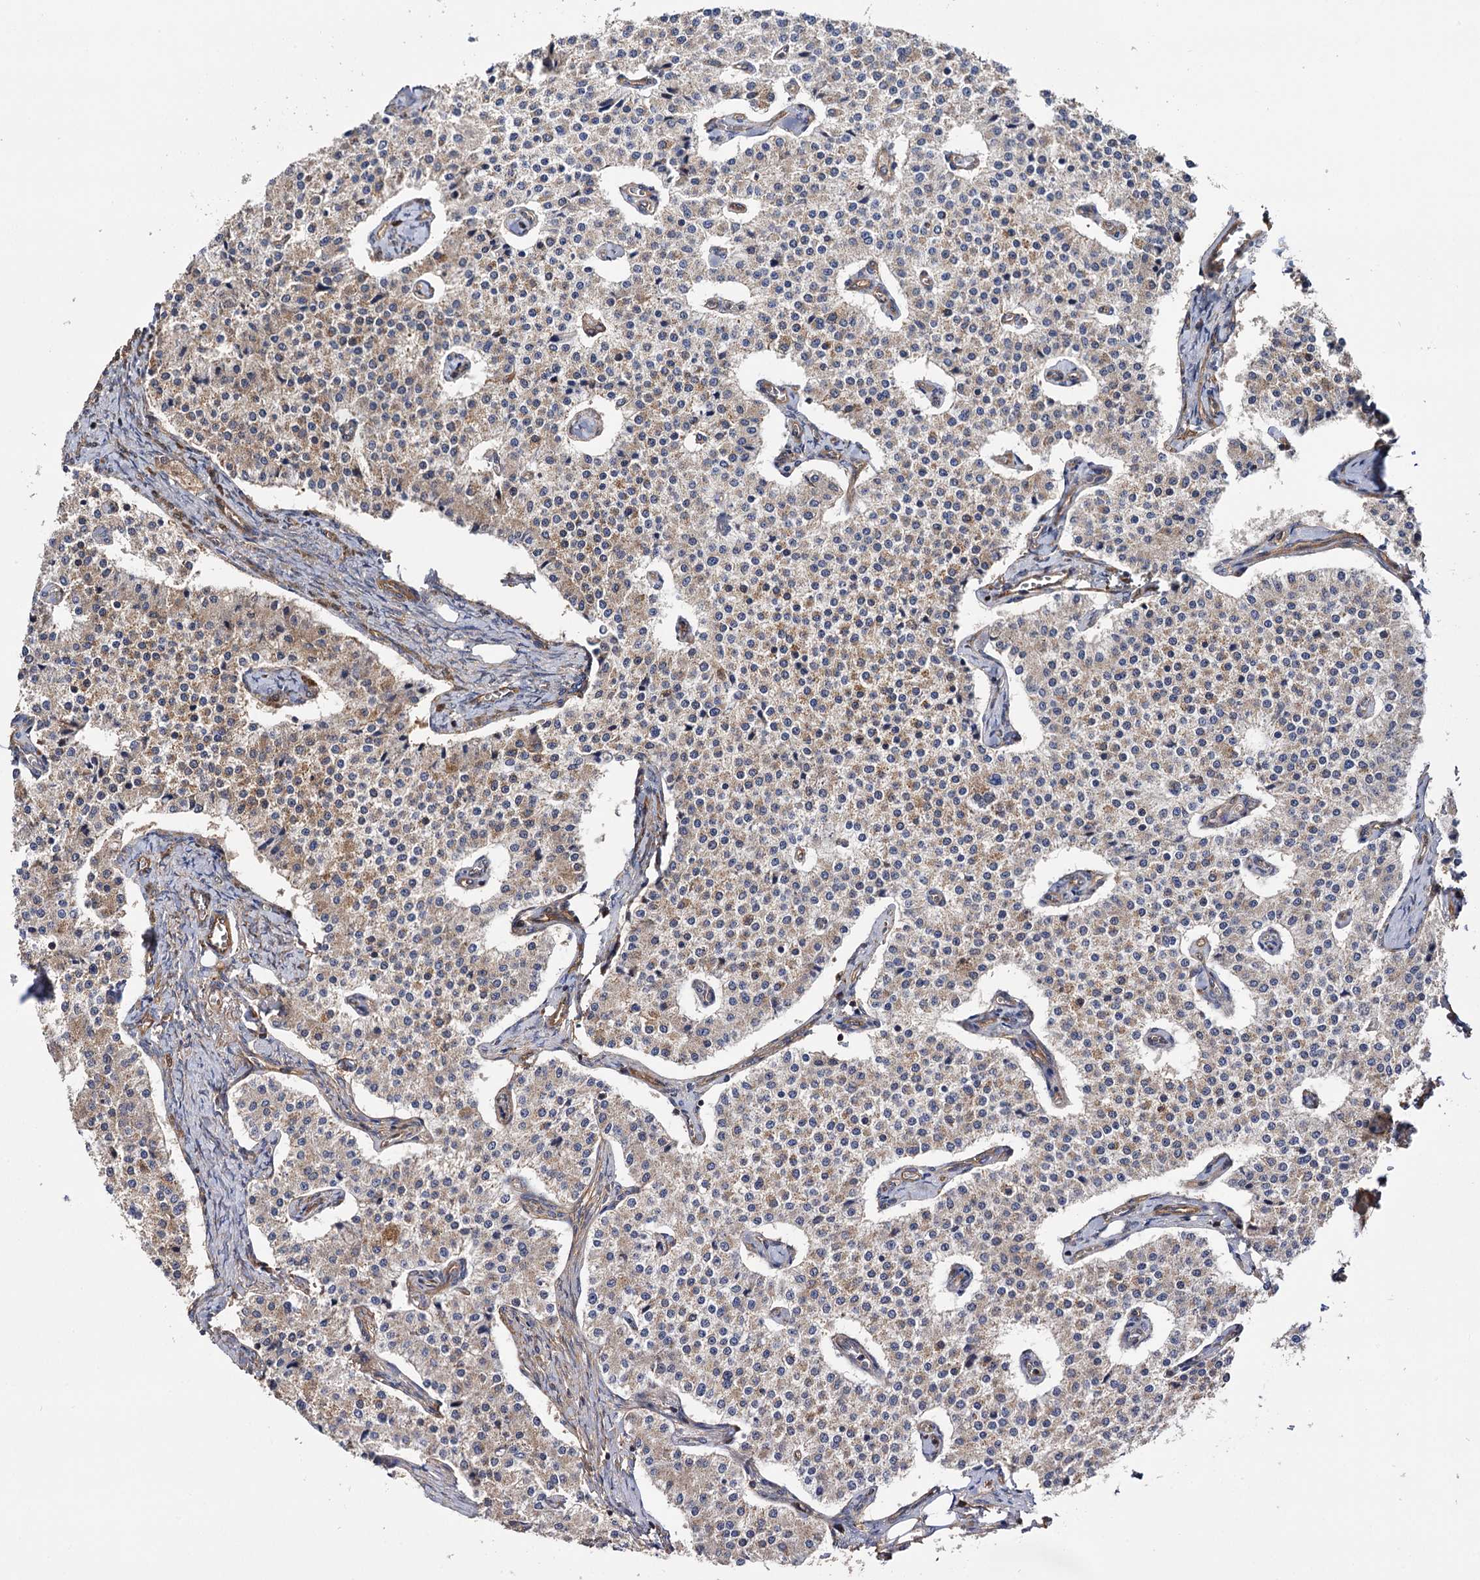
{"staining": {"intensity": "weak", "quantity": "25%-75%", "location": "cytoplasmic/membranous"}, "tissue": "carcinoid", "cell_type": "Tumor cells", "image_type": "cancer", "snomed": [{"axis": "morphology", "description": "Carcinoid, malignant, NOS"}, {"axis": "topography", "description": "Colon"}], "caption": "This micrograph exhibits immunohistochemistry (IHC) staining of human carcinoid, with low weak cytoplasmic/membranous positivity in approximately 25%-75% of tumor cells.", "gene": "IDI1", "patient": {"sex": "female", "age": 52}}